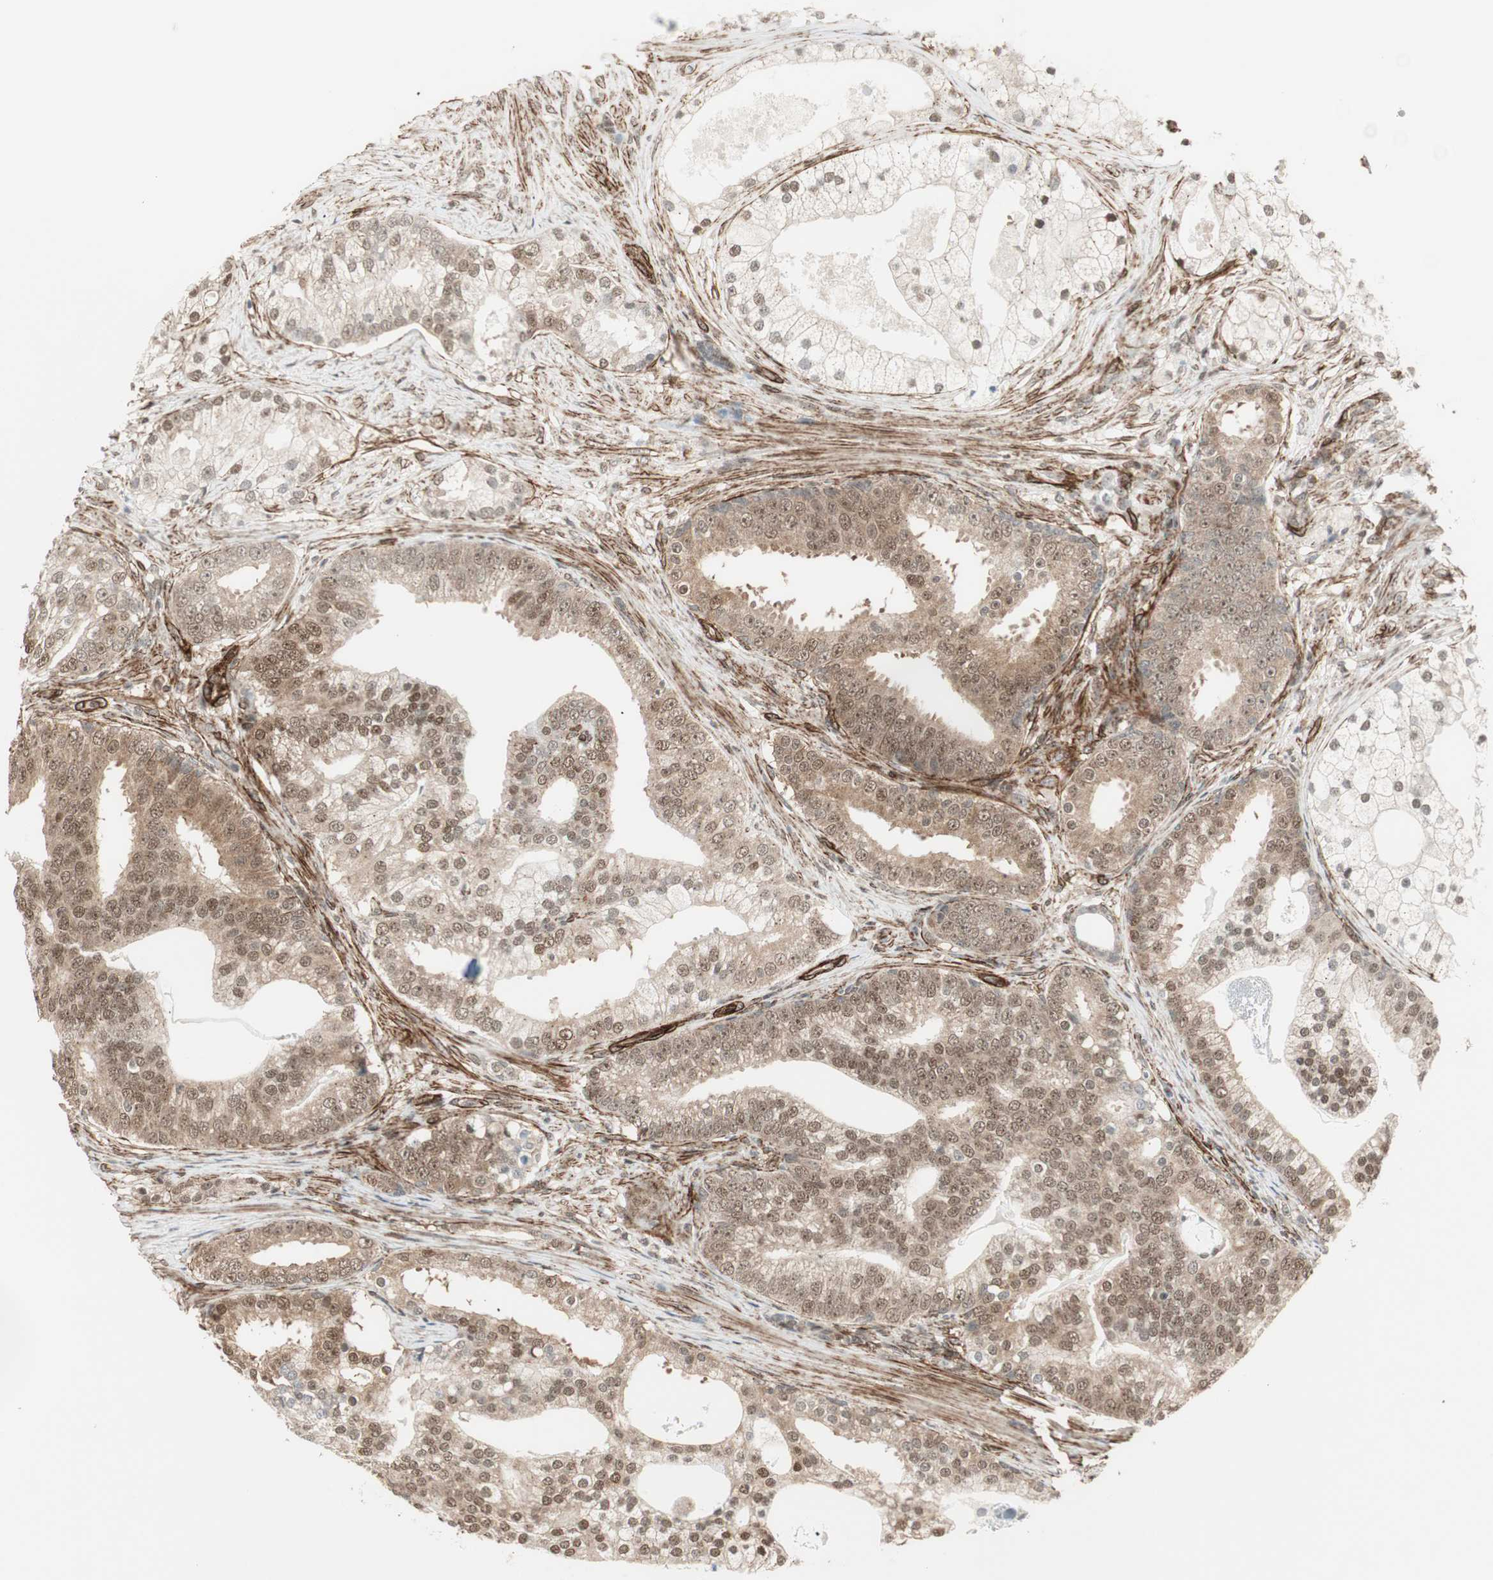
{"staining": {"intensity": "moderate", "quantity": "25%-75%", "location": "cytoplasmic/membranous,nuclear"}, "tissue": "prostate cancer", "cell_type": "Tumor cells", "image_type": "cancer", "snomed": [{"axis": "morphology", "description": "Adenocarcinoma, Low grade"}, {"axis": "topography", "description": "Prostate"}], "caption": "The image demonstrates a brown stain indicating the presence of a protein in the cytoplasmic/membranous and nuclear of tumor cells in prostate low-grade adenocarcinoma.", "gene": "CDK19", "patient": {"sex": "male", "age": 58}}